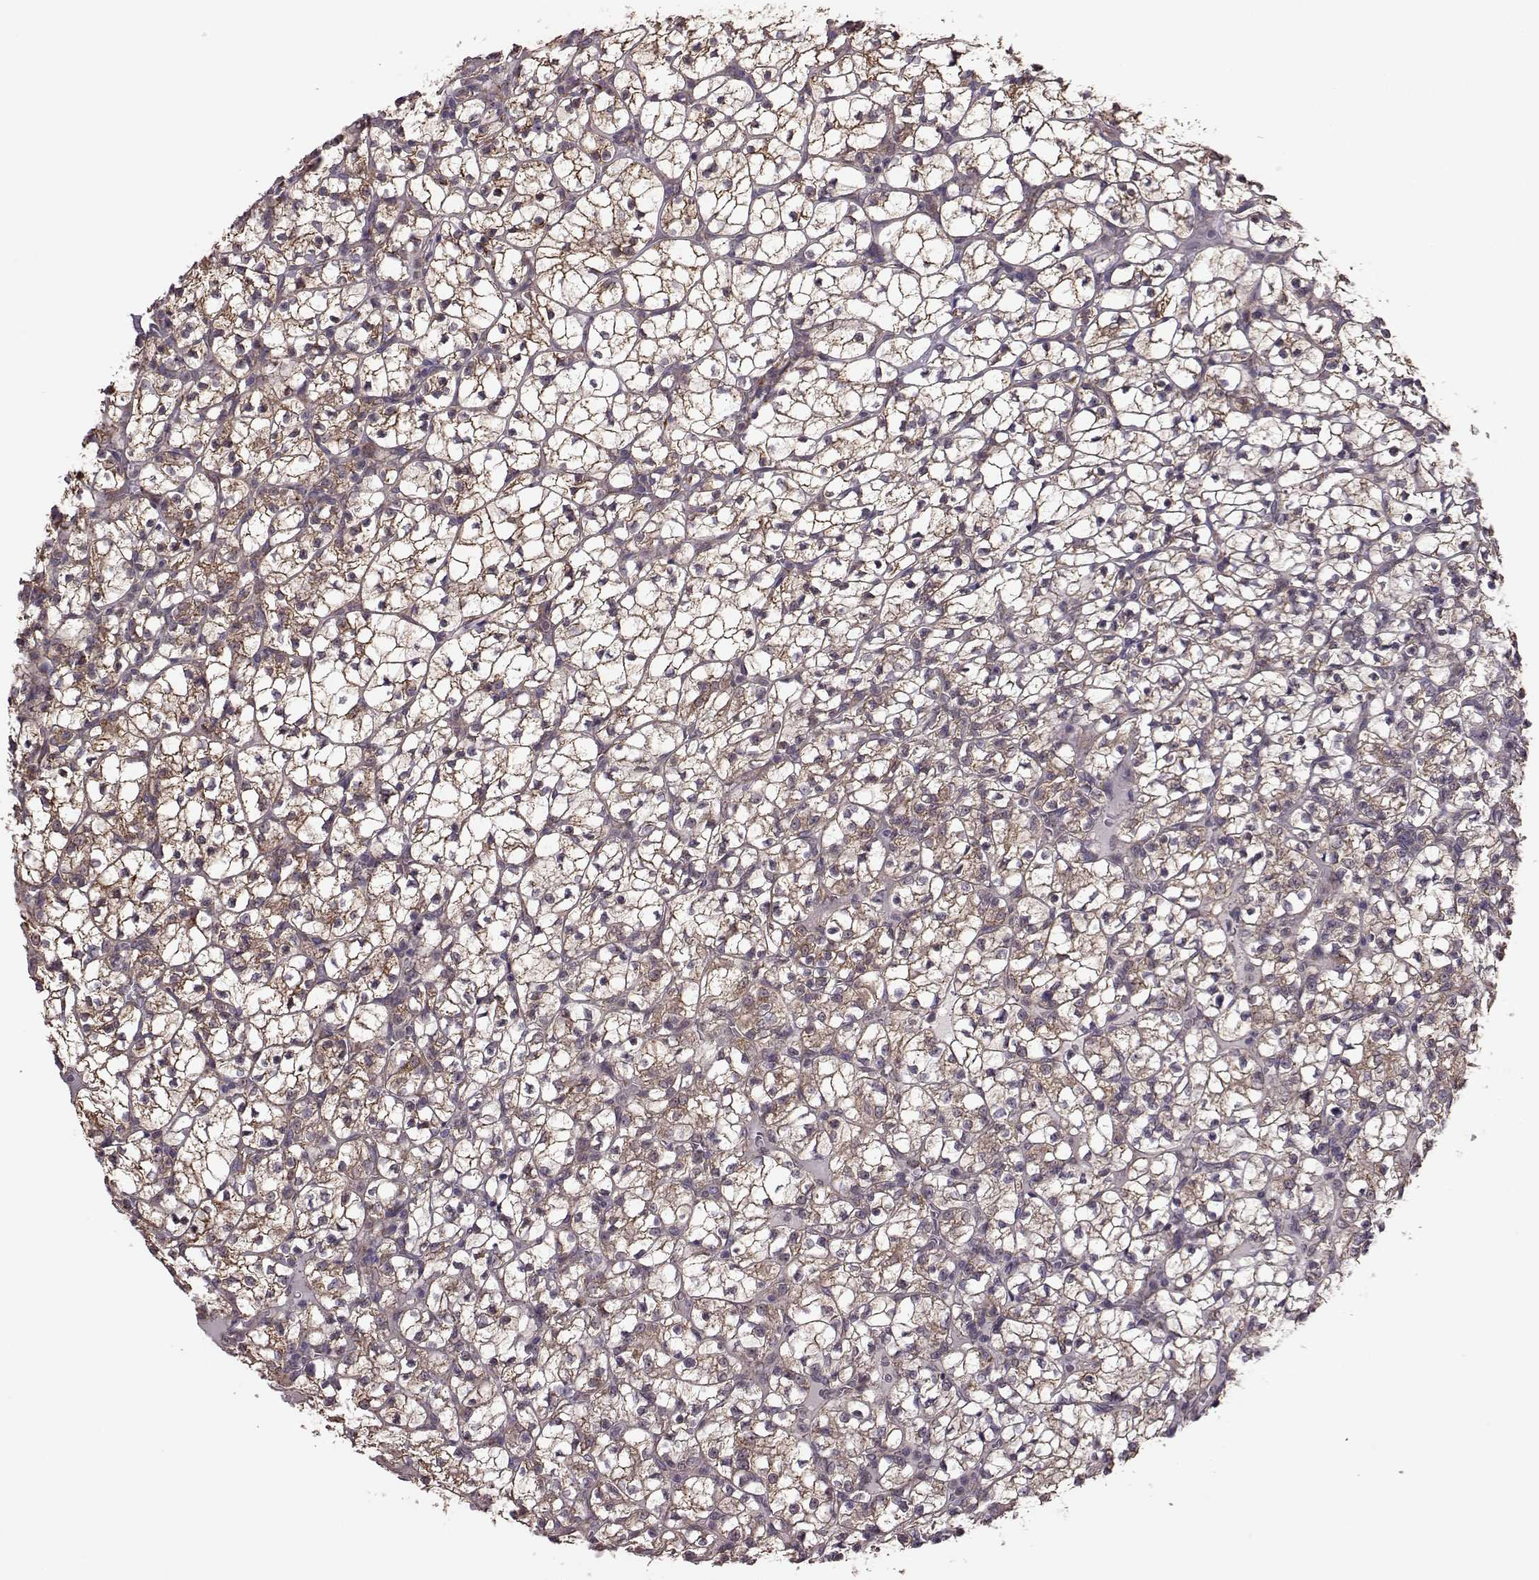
{"staining": {"intensity": "strong", "quantity": ">75%", "location": "cytoplasmic/membranous"}, "tissue": "renal cancer", "cell_type": "Tumor cells", "image_type": "cancer", "snomed": [{"axis": "morphology", "description": "Adenocarcinoma, NOS"}, {"axis": "topography", "description": "Kidney"}], "caption": "Renal adenocarcinoma stained with immunohistochemistry reveals strong cytoplasmic/membranous expression in about >75% of tumor cells. The staining was performed using DAB, with brown indicating positive protein expression. Nuclei are stained blue with hematoxylin.", "gene": "PUDP", "patient": {"sex": "female", "age": 89}}